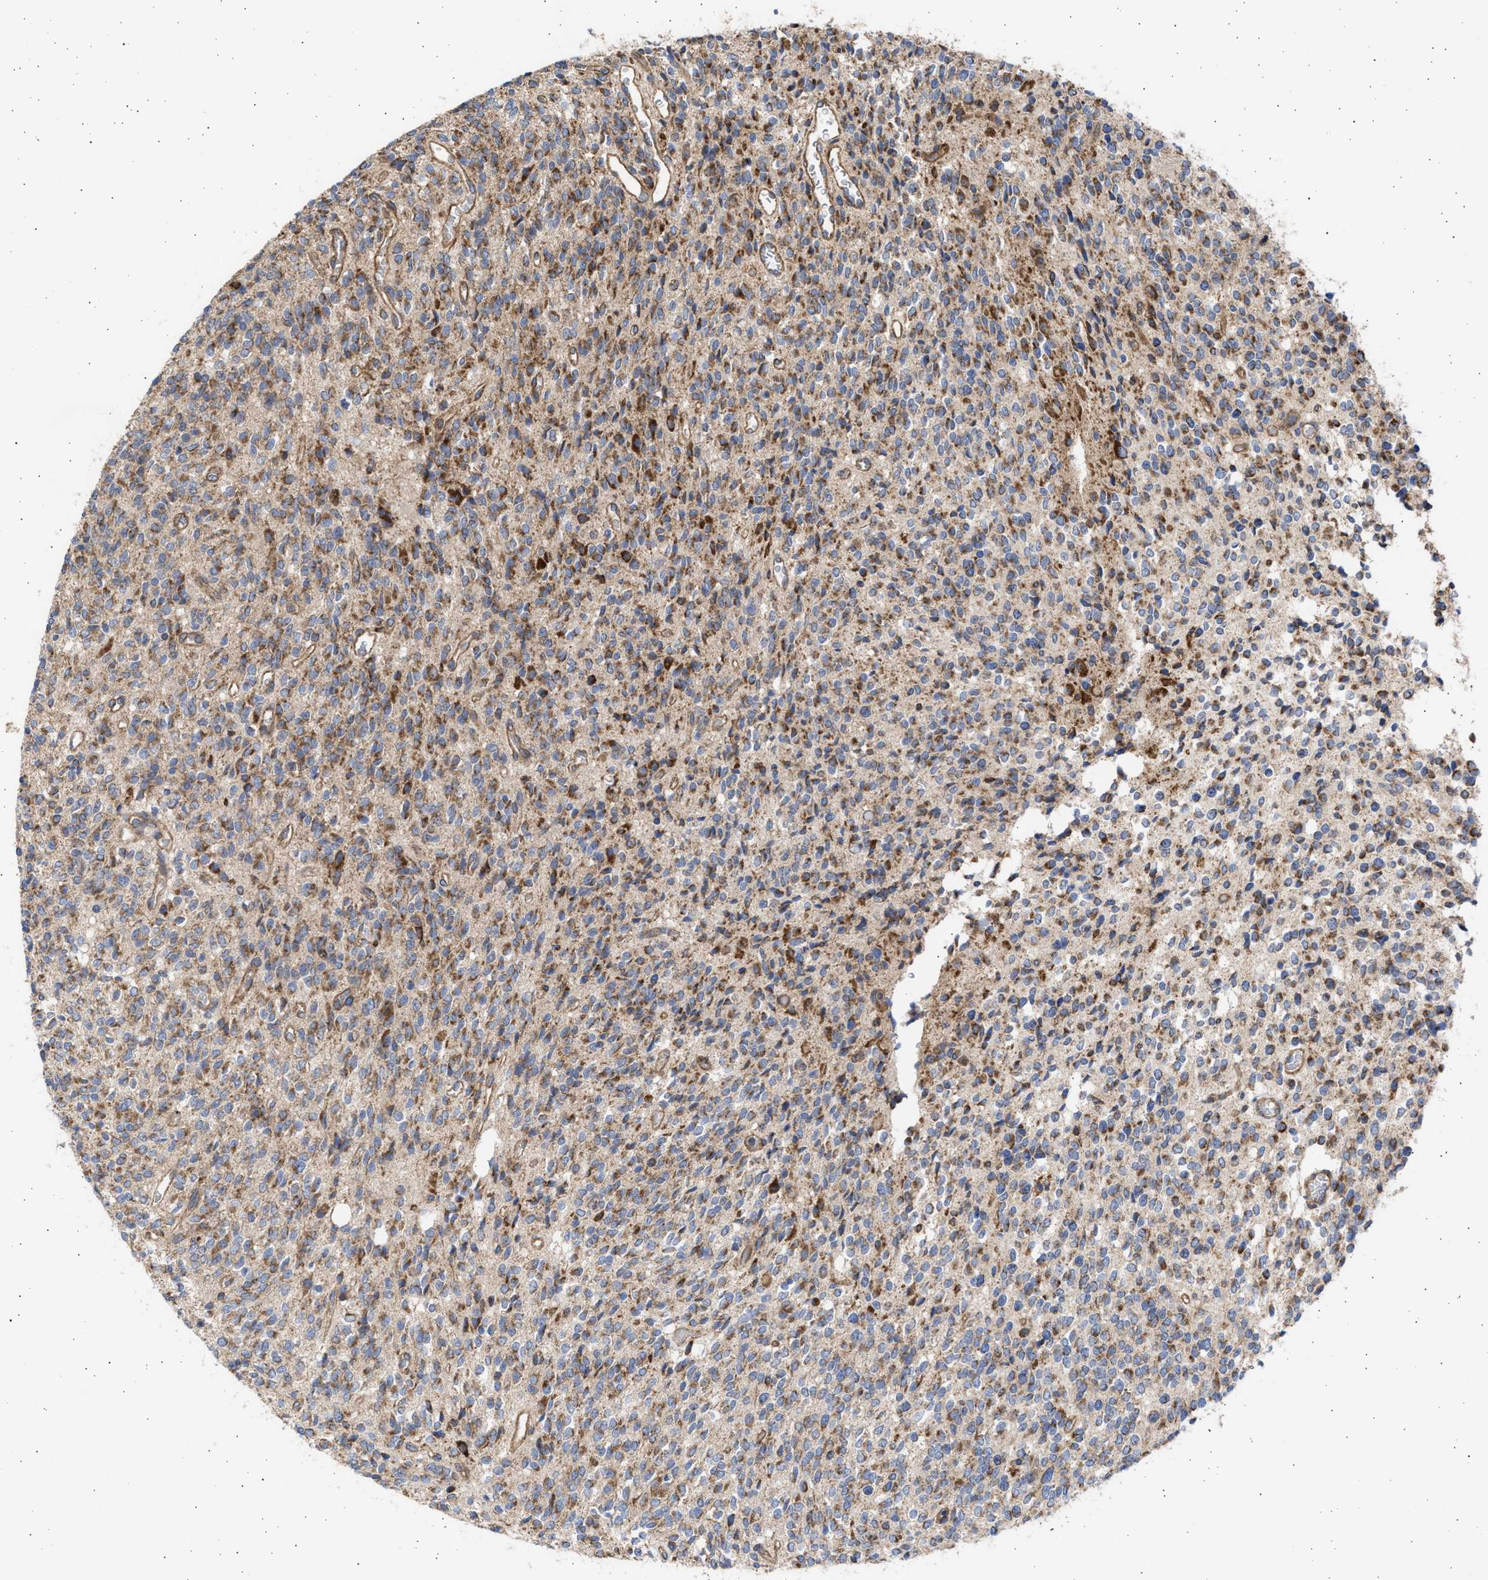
{"staining": {"intensity": "strong", "quantity": ">75%", "location": "cytoplasmic/membranous"}, "tissue": "glioma", "cell_type": "Tumor cells", "image_type": "cancer", "snomed": [{"axis": "morphology", "description": "Glioma, malignant, High grade"}, {"axis": "topography", "description": "Brain"}], "caption": "An immunohistochemistry (IHC) histopathology image of tumor tissue is shown. Protein staining in brown shows strong cytoplasmic/membranous positivity in high-grade glioma (malignant) within tumor cells. (IHC, brightfield microscopy, high magnification).", "gene": "TTC19", "patient": {"sex": "male", "age": 34}}